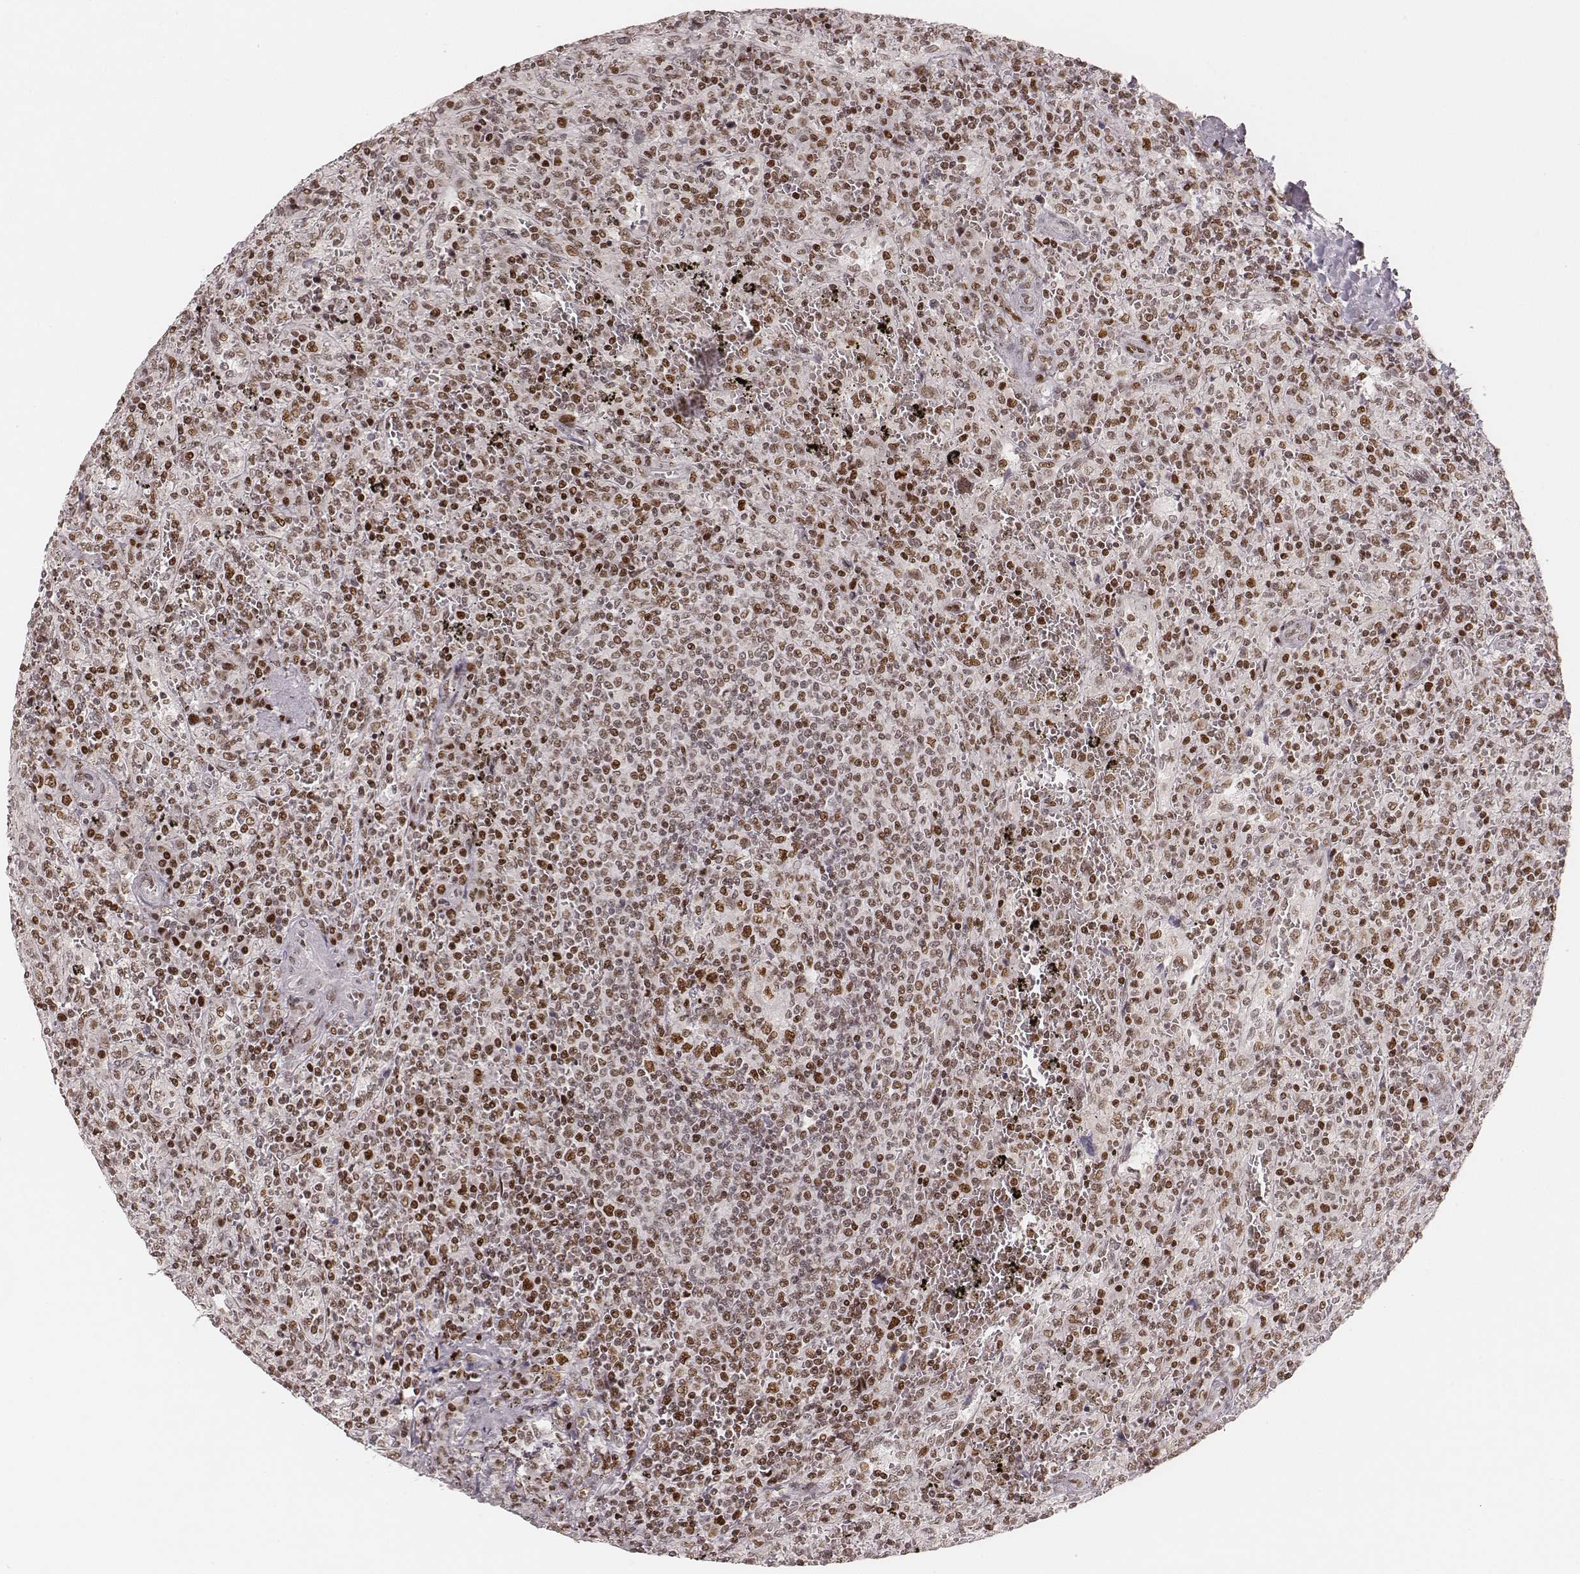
{"staining": {"intensity": "moderate", "quantity": ">75%", "location": "nuclear"}, "tissue": "lymphoma", "cell_type": "Tumor cells", "image_type": "cancer", "snomed": [{"axis": "morphology", "description": "Malignant lymphoma, non-Hodgkin's type, Low grade"}, {"axis": "topography", "description": "Spleen"}], "caption": "The immunohistochemical stain highlights moderate nuclear expression in tumor cells of lymphoma tissue.", "gene": "HNRNPC", "patient": {"sex": "male", "age": 62}}